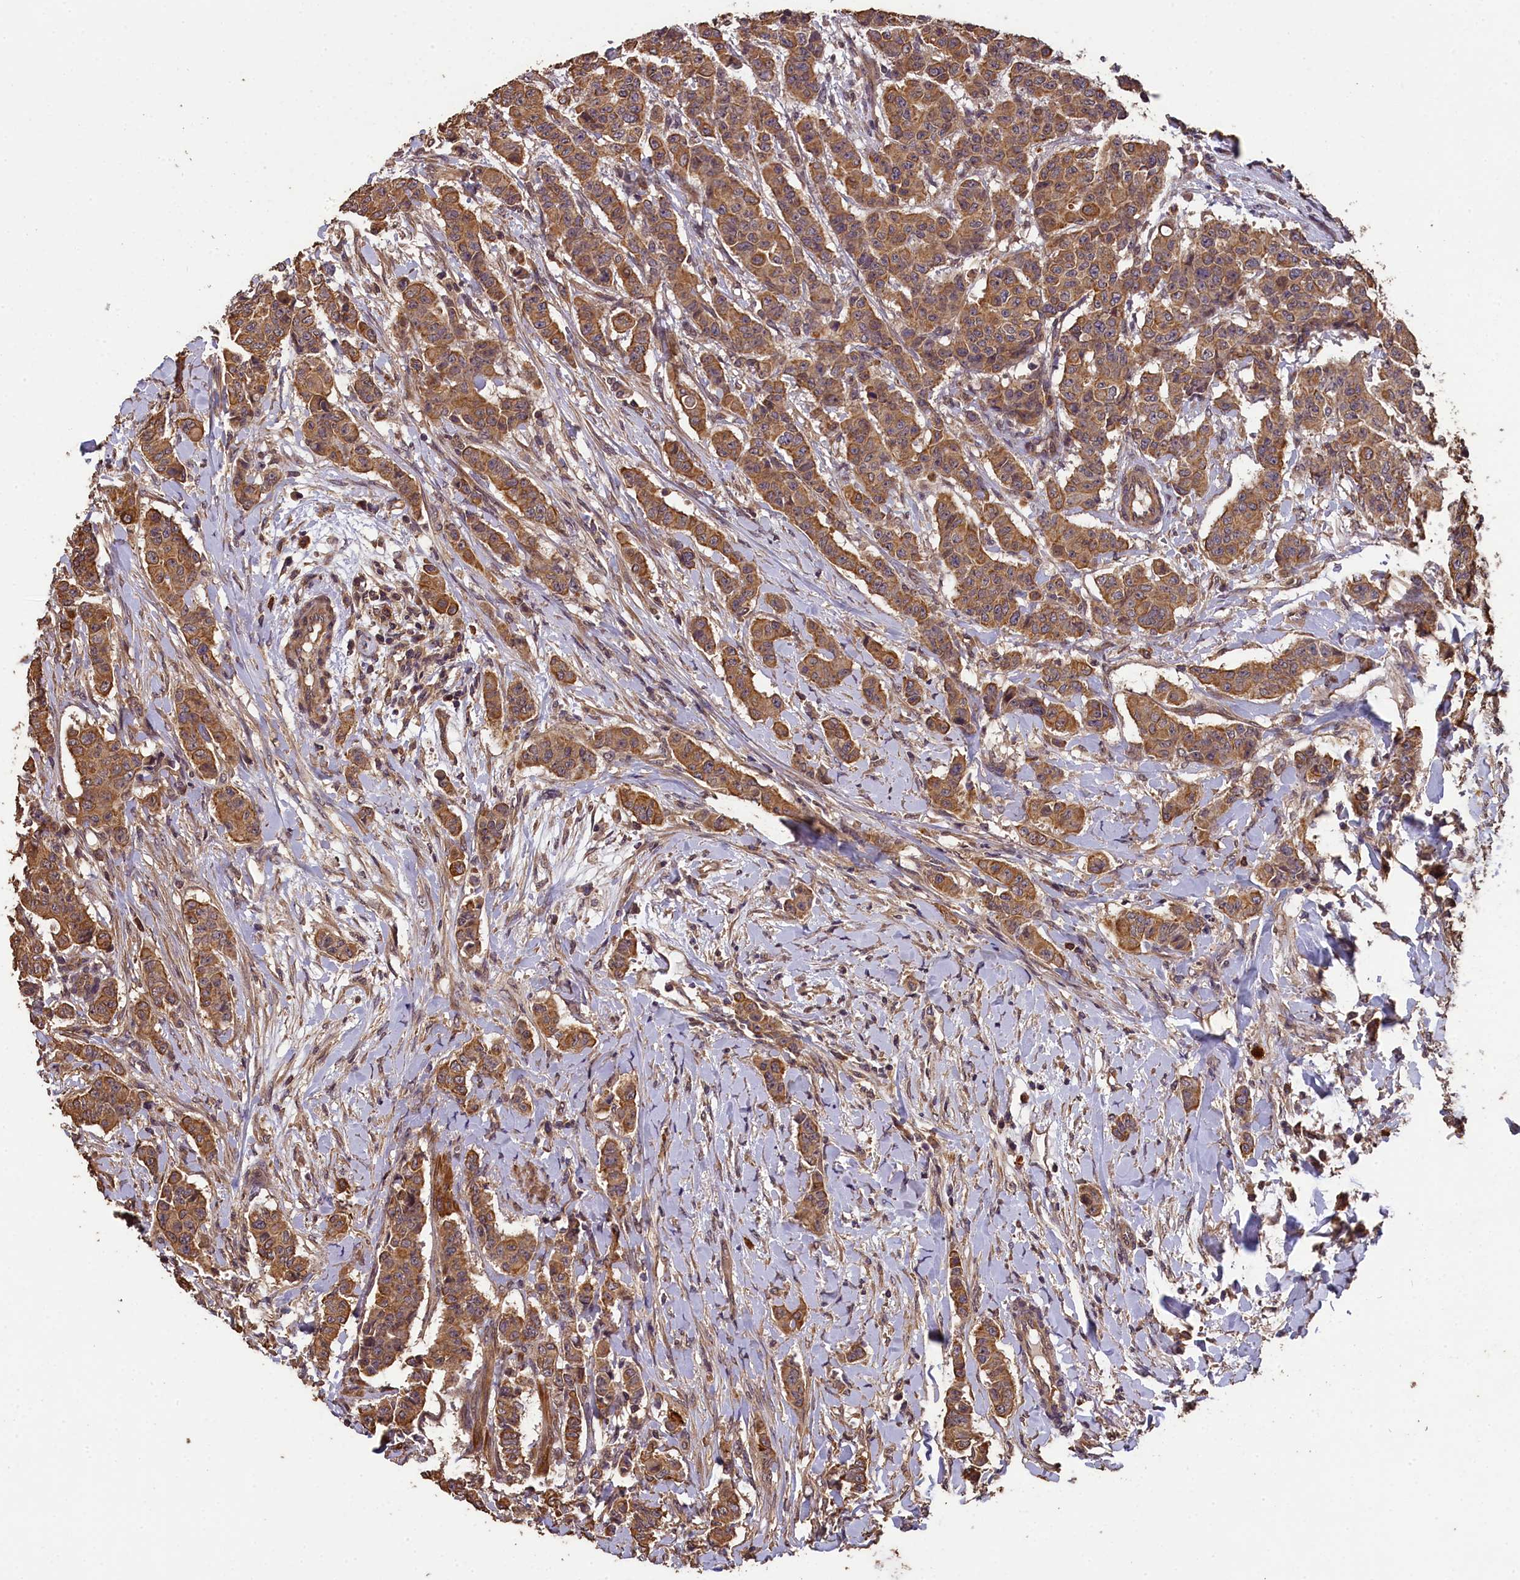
{"staining": {"intensity": "moderate", "quantity": ">75%", "location": "cytoplasmic/membranous"}, "tissue": "breast cancer", "cell_type": "Tumor cells", "image_type": "cancer", "snomed": [{"axis": "morphology", "description": "Duct carcinoma"}, {"axis": "topography", "description": "Breast"}], "caption": "A medium amount of moderate cytoplasmic/membranous staining is appreciated in about >75% of tumor cells in breast cancer tissue.", "gene": "CHD9", "patient": {"sex": "female", "age": 40}}